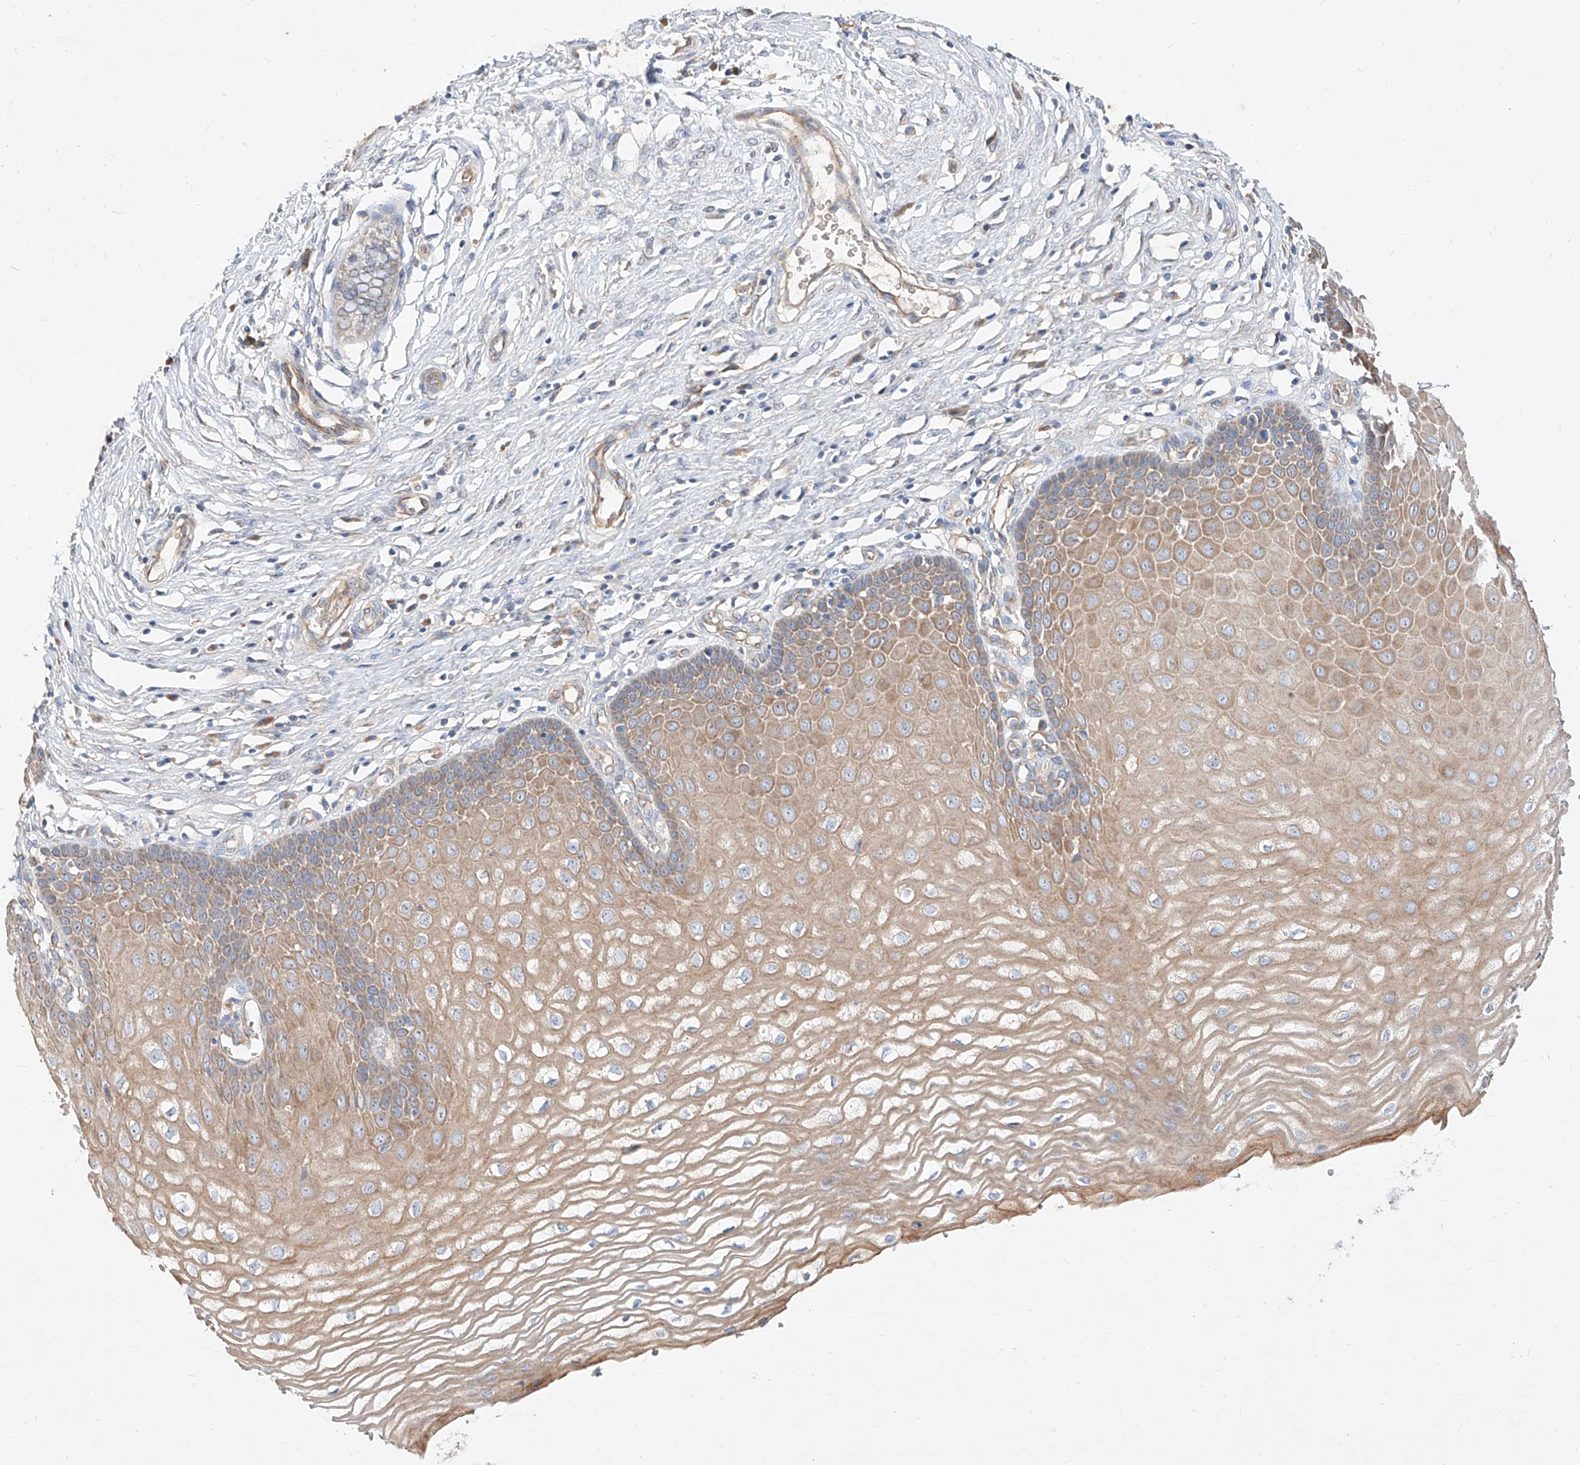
{"staining": {"intensity": "moderate", "quantity": "<25%", "location": "cytoplasmic/membranous"}, "tissue": "cervix", "cell_type": "Glandular cells", "image_type": "normal", "snomed": [{"axis": "morphology", "description": "Normal tissue, NOS"}, {"axis": "topography", "description": "Cervix"}], "caption": "Benign cervix reveals moderate cytoplasmic/membranous staining in about <25% of glandular cells.", "gene": "DIRAS3", "patient": {"sex": "female", "age": 55}}